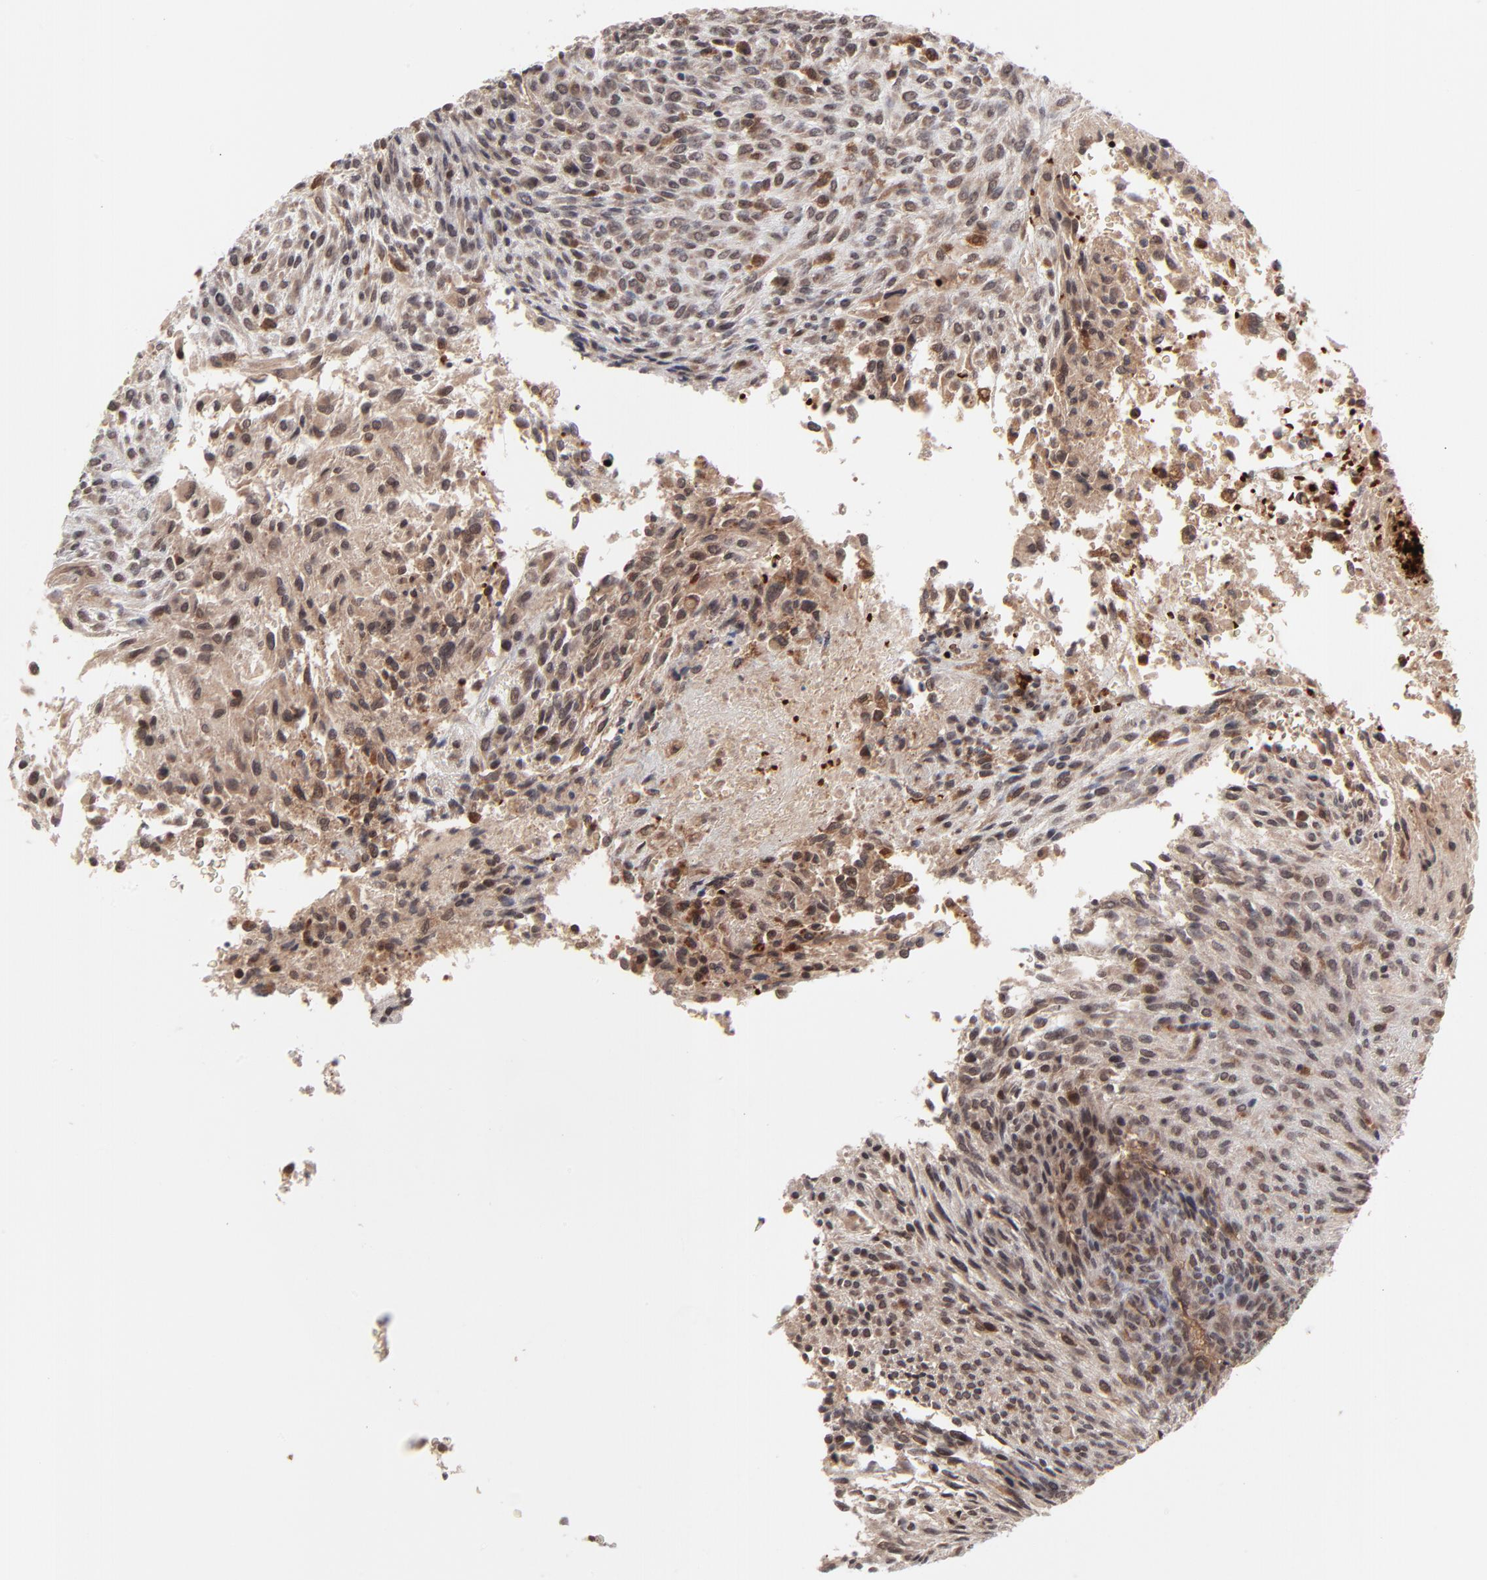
{"staining": {"intensity": "moderate", "quantity": "25%-75%", "location": "cytoplasmic/membranous,nuclear"}, "tissue": "glioma", "cell_type": "Tumor cells", "image_type": "cancer", "snomed": [{"axis": "morphology", "description": "Glioma, malignant, High grade"}, {"axis": "topography", "description": "Cerebral cortex"}], "caption": "Tumor cells reveal moderate cytoplasmic/membranous and nuclear positivity in approximately 25%-75% of cells in glioma.", "gene": "CASP10", "patient": {"sex": "female", "age": 55}}